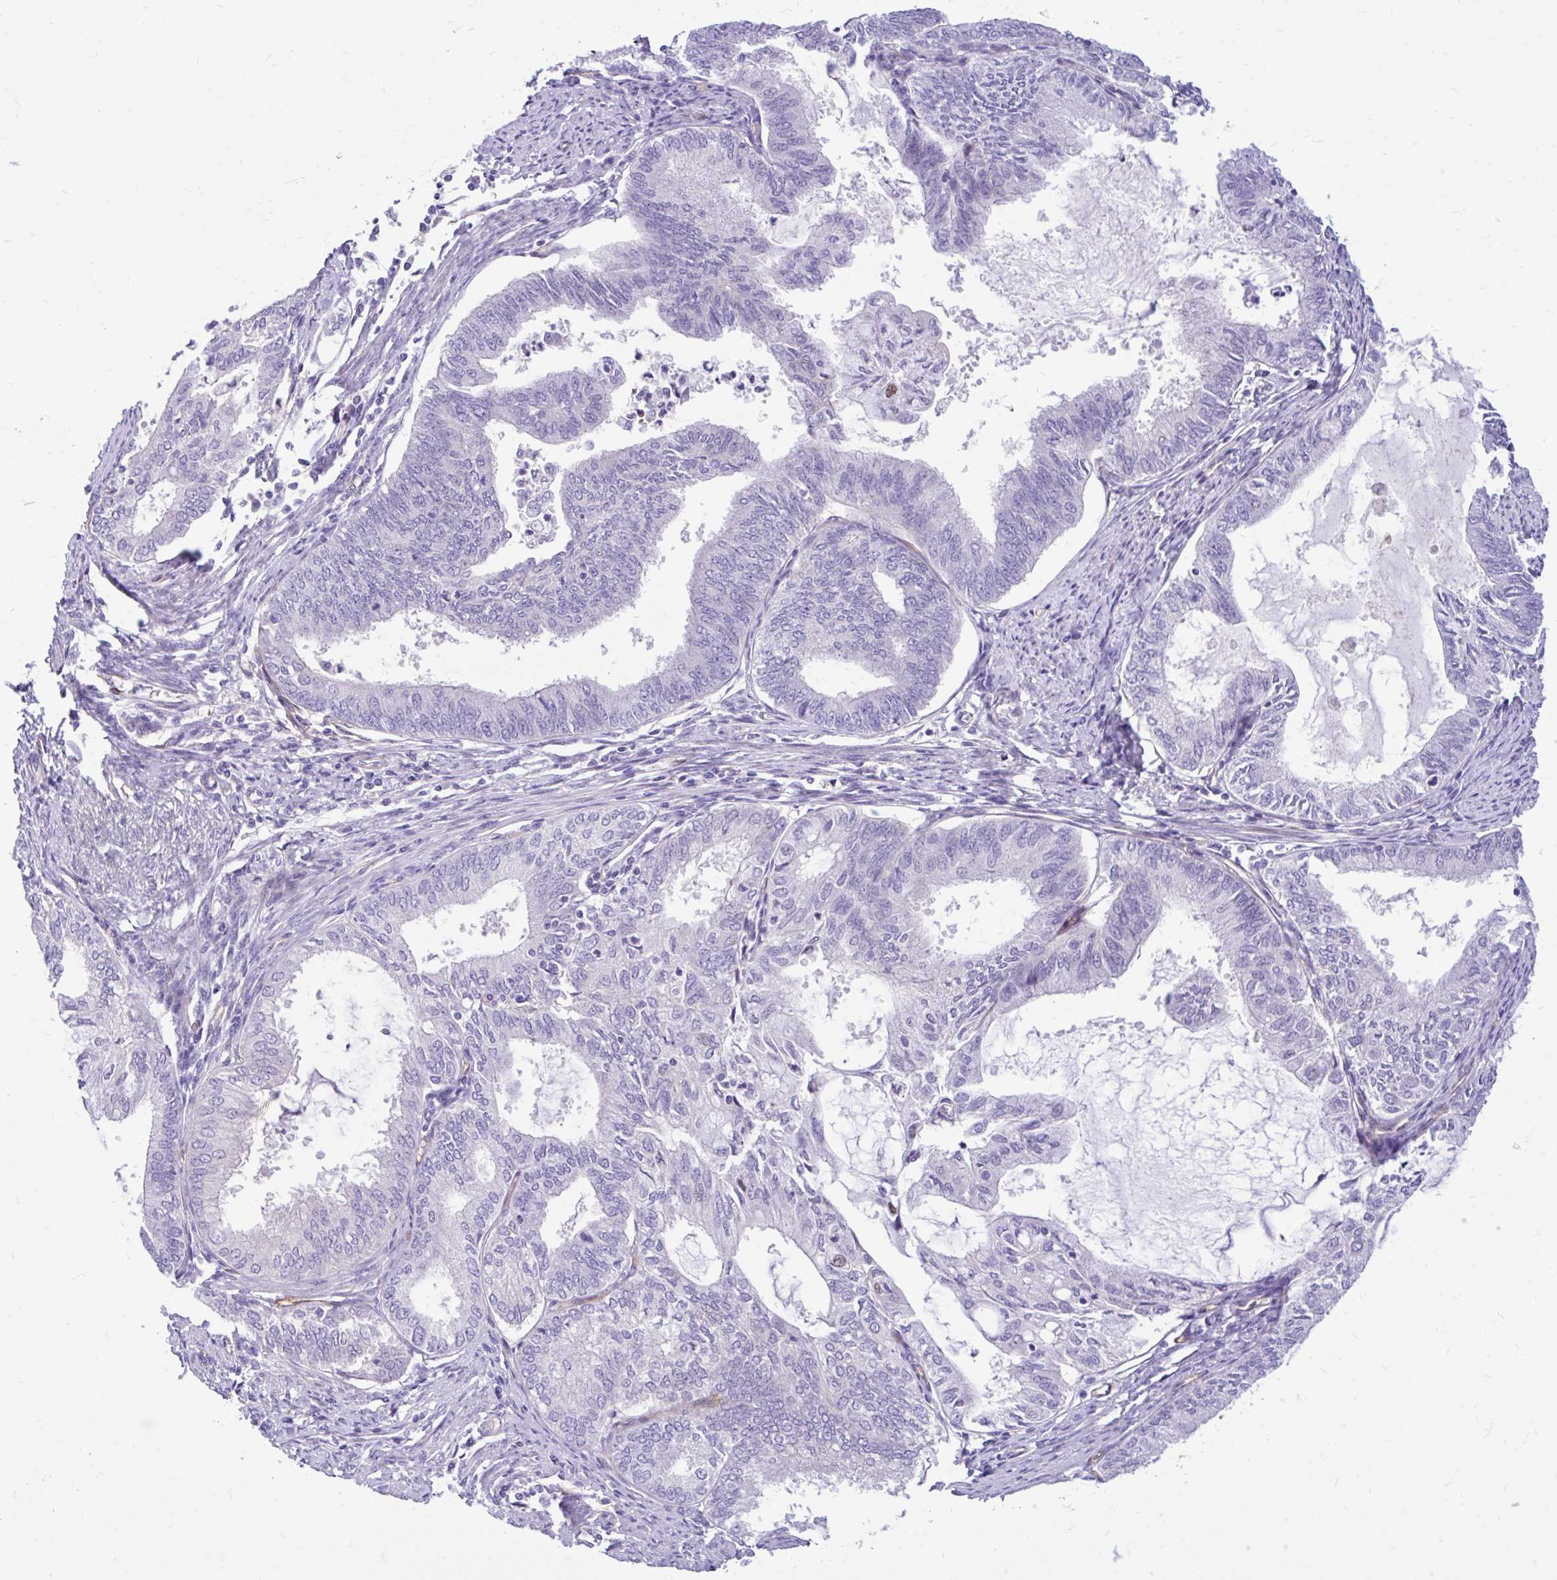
{"staining": {"intensity": "negative", "quantity": "none", "location": "none"}, "tissue": "endometrial cancer", "cell_type": "Tumor cells", "image_type": "cancer", "snomed": [{"axis": "morphology", "description": "Adenocarcinoma, NOS"}, {"axis": "topography", "description": "Endometrium"}], "caption": "IHC of human adenocarcinoma (endometrial) reveals no positivity in tumor cells.", "gene": "ESPNL", "patient": {"sex": "female", "age": 86}}